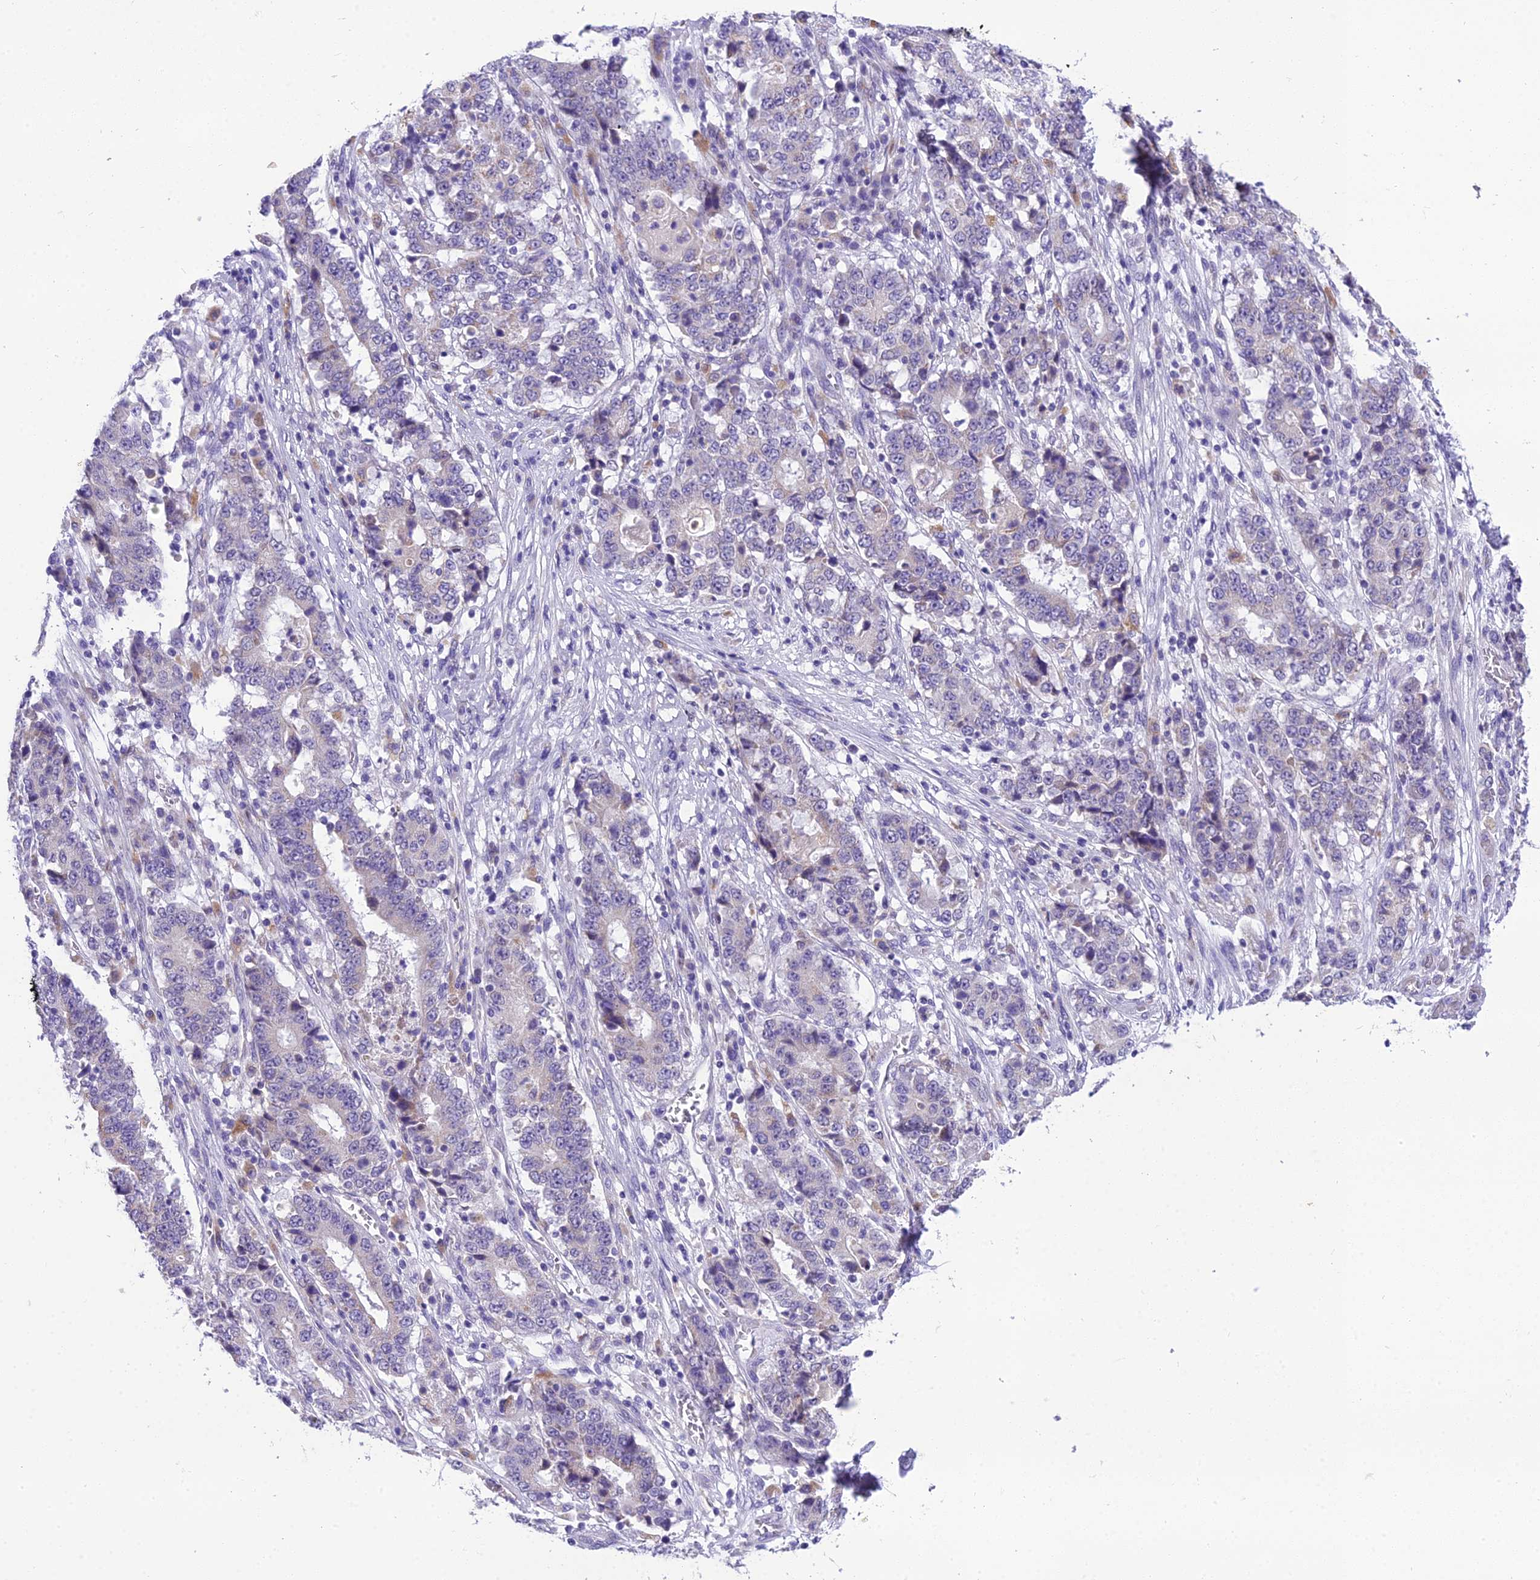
{"staining": {"intensity": "negative", "quantity": "none", "location": "none"}, "tissue": "stomach cancer", "cell_type": "Tumor cells", "image_type": "cancer", "snomed": [{"axis": "morphology", "description": "Adenocarcinoma, NOS"}, {"axis": "topography", "description": "Stomach"}], "caption": "A high-resolution micrograph shows immunohistochemistry (IHC) staining of adenocarcinoma (stomach), which displays no significant positivity in tumor cells. (Stains: DAB (3,3'-diaminobenzidine) IHC with hematoxylin counter stain, Microscopy: brightfield microscopy at high magnification).", "gene": "MIIP", "patient": {"sex": "male", "age": 59}}